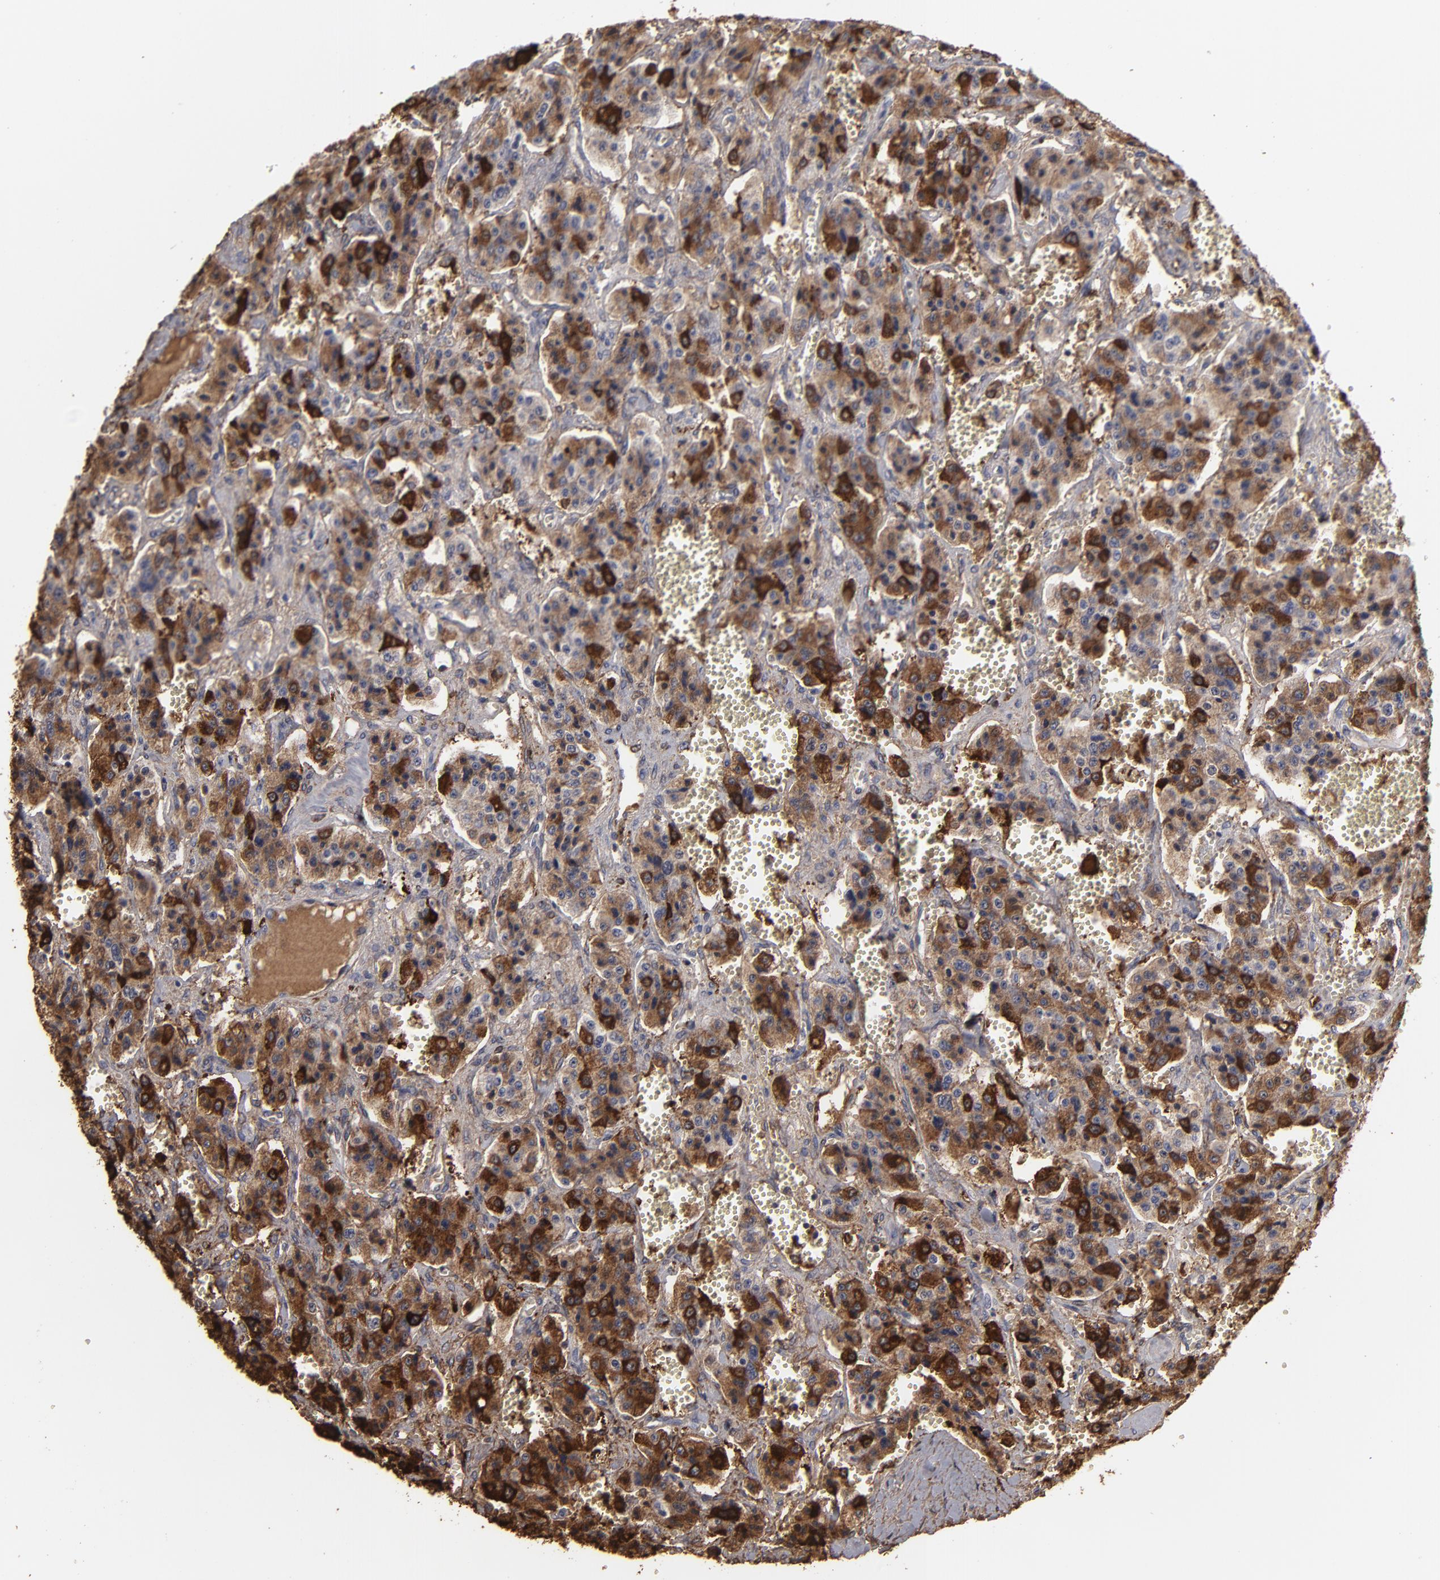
{"staining": {"intensity": "strong", "quantity": ">75%", "location": "cytoplasmic/membranous"}, "tissue": "carcinoid", "cell_type": "Tumor cells", "image_type": "cancer", "snomed": [{"axis": "morphology", "description": "Carcinoid, malignant, NOS"}, {"axis": "topography", "description": "Small intestine"}], "caption": "Protein staining exhibits strong cytoplasmic/membranous positivity in about >75% of tumor cells in carcinoid (malignant). (DAB IHC, brown staining for protein, blue staining for nuclei).", "gene": "ODC1", "patient": {"sex": "male", "age": 52}}